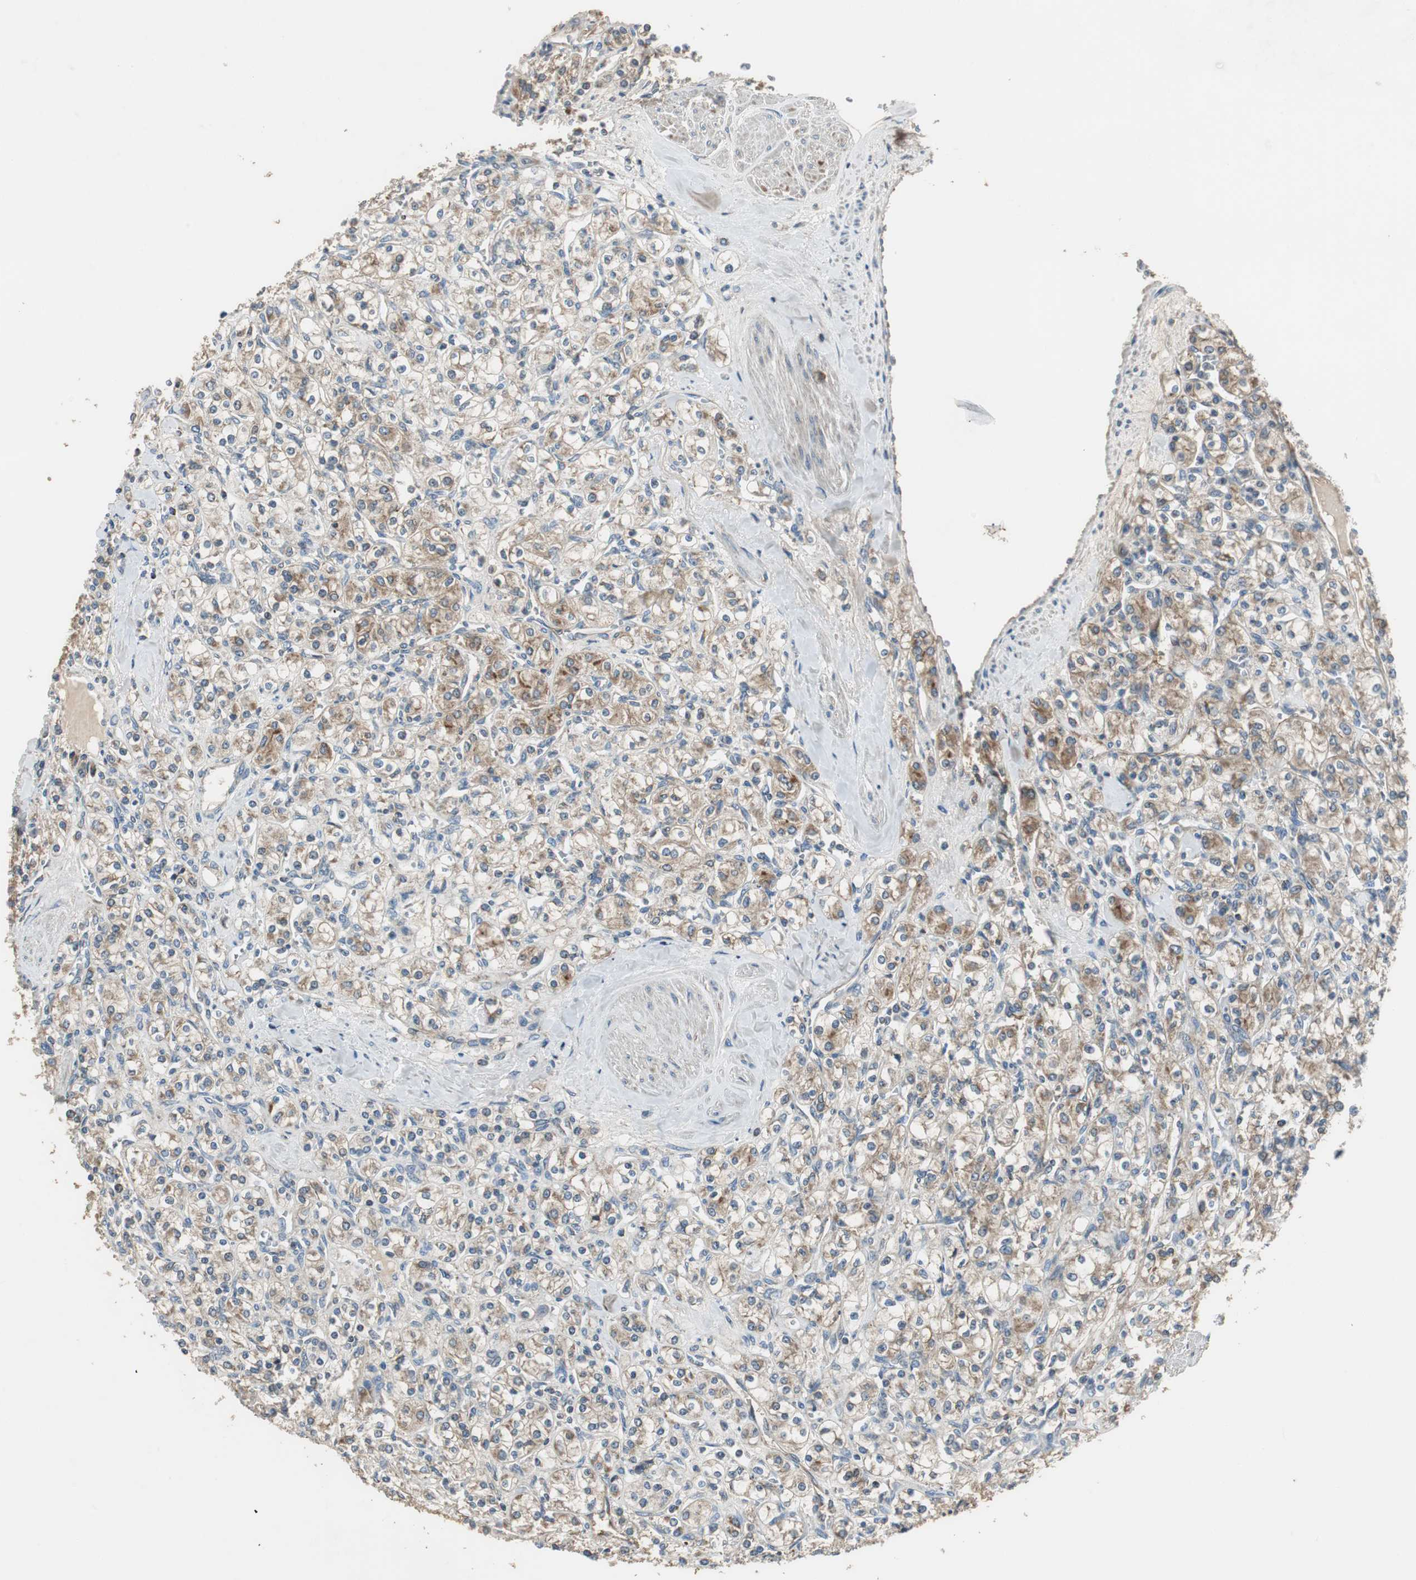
{"staining": {"intensity": "weak", "quantity": ">75%", "location": "cytoplasmic/membranous"}, "tissue": "renal cancer", "cell_type": "Tumor cells", "image_type": "cancer", "snomed": [{"axis": "morphology", "description": "Adenocarcinoma, NOS"}, {"axis": "topography", "description": "Kidney"}], "caption": "The immunohistochemical stain labels weak cytoplasmic/membranous staining in tumor cells of renal adenocarcinoma tissue.", "gene": "MSTO1", "patient": {"sex": "male", "age": 77}}